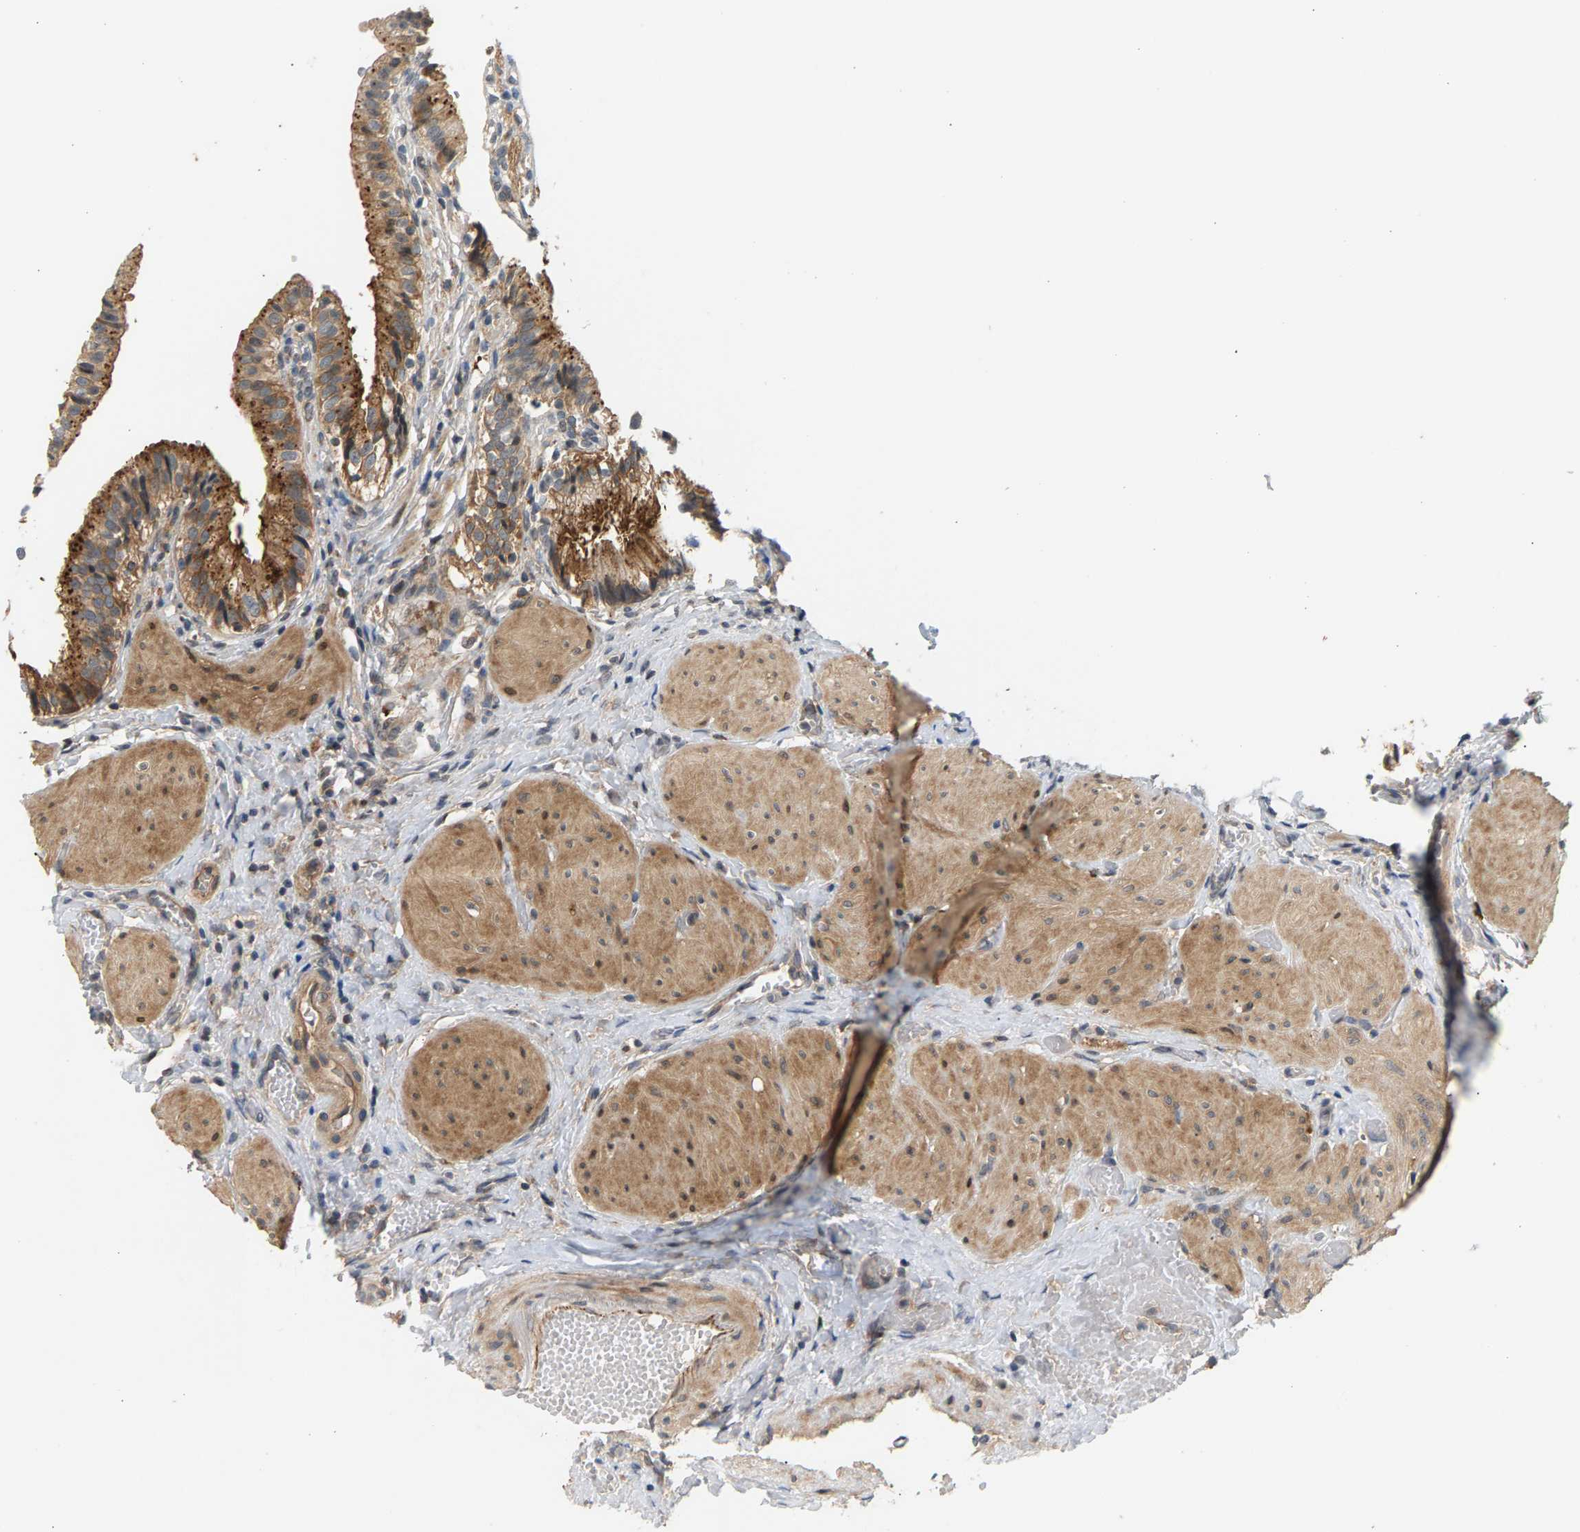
{"staining": {"intensity": "strong", "quantity": ">75%", "location": "cytoplasmic/membranous"}, "tissue": "gallbladder", "cell_type": "Glandular cells", "image_type": "normal", "snomed": [{"axis": "morphology", "description": "Normal tissue, NOS"}, {"axis": "topography", "description": "Gallbladder"}], "caption": "Protein positivity by immunohistochemistry exhibits strong cytoplasmic/membranous positivity in about >75% of glandular cells in normal gallbladder. (DAB IHC, brown staining for protein, blue staining for nuclei).", "gene": "MAP2K5", "patient": {"sex": "male", "age": 65}}